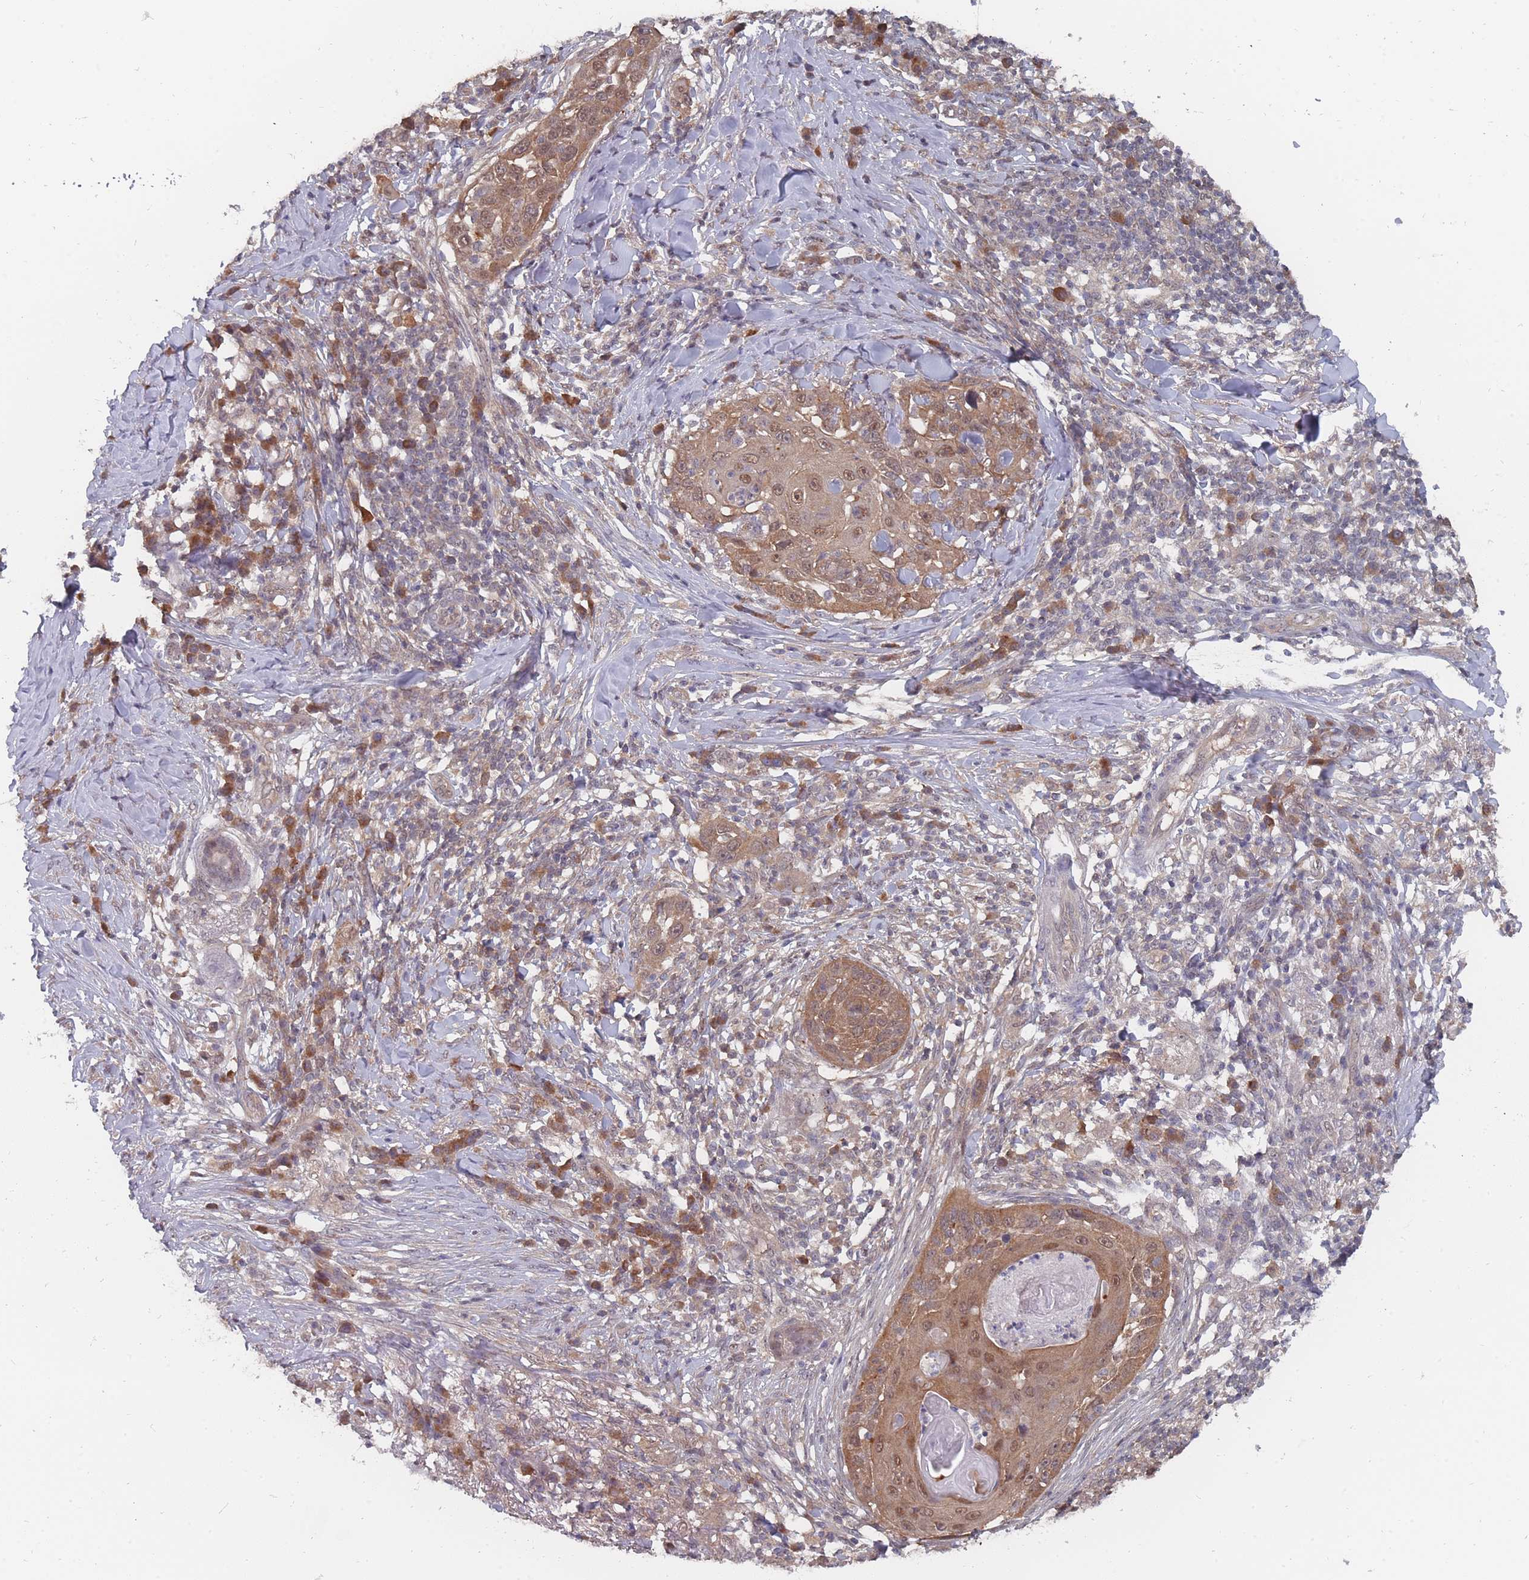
{"staining": {"intensity": "moderate", "quantity": ">75%", "location": "cytoplasmic/membranous,nuclear"}, "tissue": "skin cancer", "cell_type": "Tumor cells", "image_type": "cancer", "snomed": [{"axis": "morphology", "description": "Squamous cell carcinoma, NOS"}, {"axis": "topography", "description": "Skin"}], "caption": "IHC image of neoplastic tissue: skin cancer (squamous cell carcinoma) stained using IHC reveals medium levels of moderate protein expression localized specifically in the cytoplasmic/membranous and nuclear of tumor cells, appearing as a cytoplasmic/membranous and nuclear brown color.", "gene": "NKD1", "patient": {"sex": "female", "age": 44}}